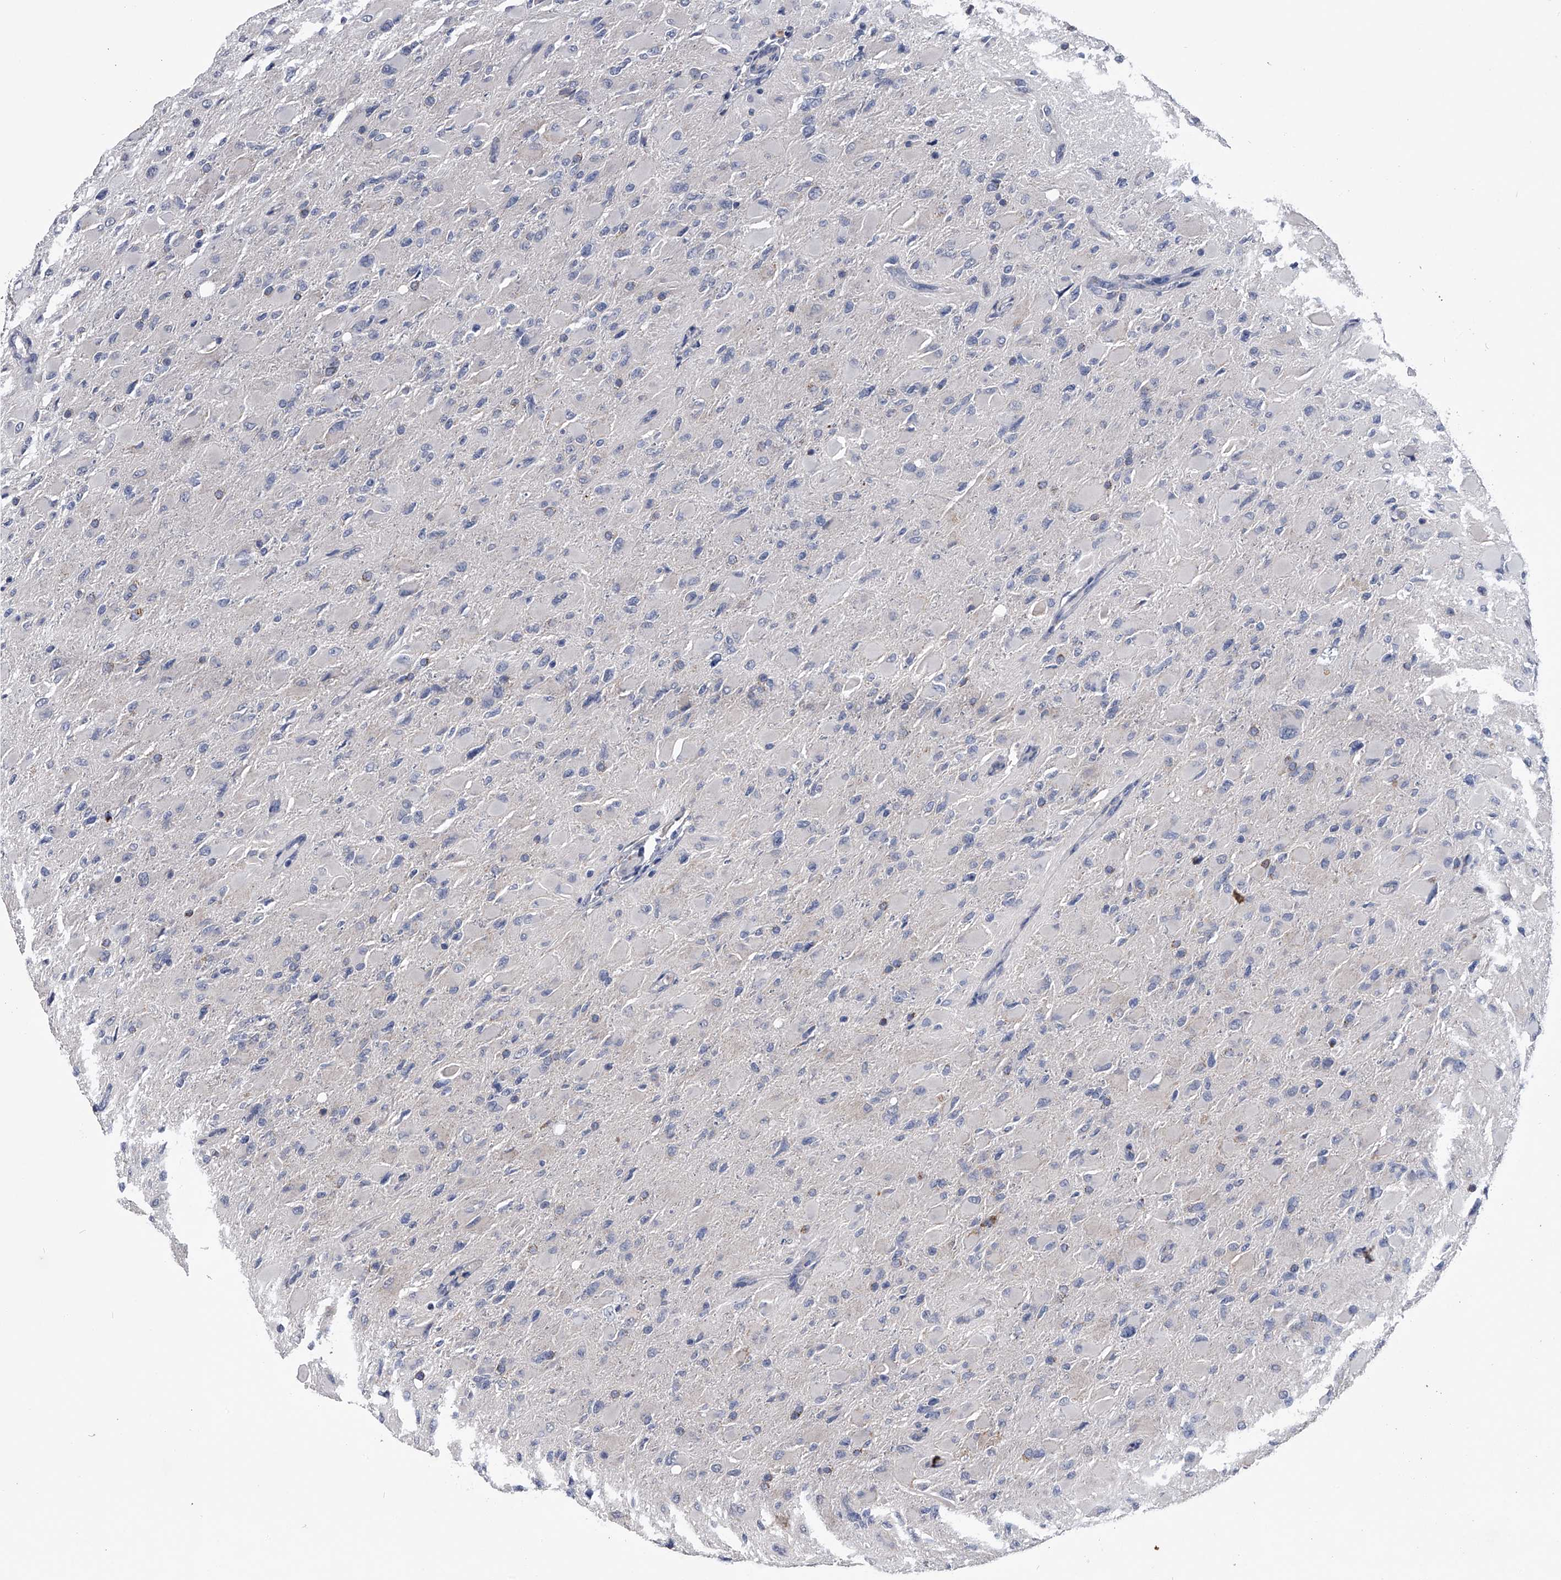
{"staining": {"intensity": "negative", "quantity": "none", "location": "none"}, "tissue": "glioma", "cell_type": "Tumor cells", "image_type": "cancer", "snomed": [{"axis": "morphology", "description": "Glioma, malignant, High grade"}, {"axis": "topography", "description": "Cerebral cortex"}], "caption": "Tumor cells are negative for brown protein staining in glioma. The staining was performed using DAB (3,3'-diaminobenzidine) to visualize the protein expression in brown, while the nuclei were stained in blue with hematoxylin (Magnification: 20x).", "gene": "OAT", "patient": {"sex": "female", "age": 36}}